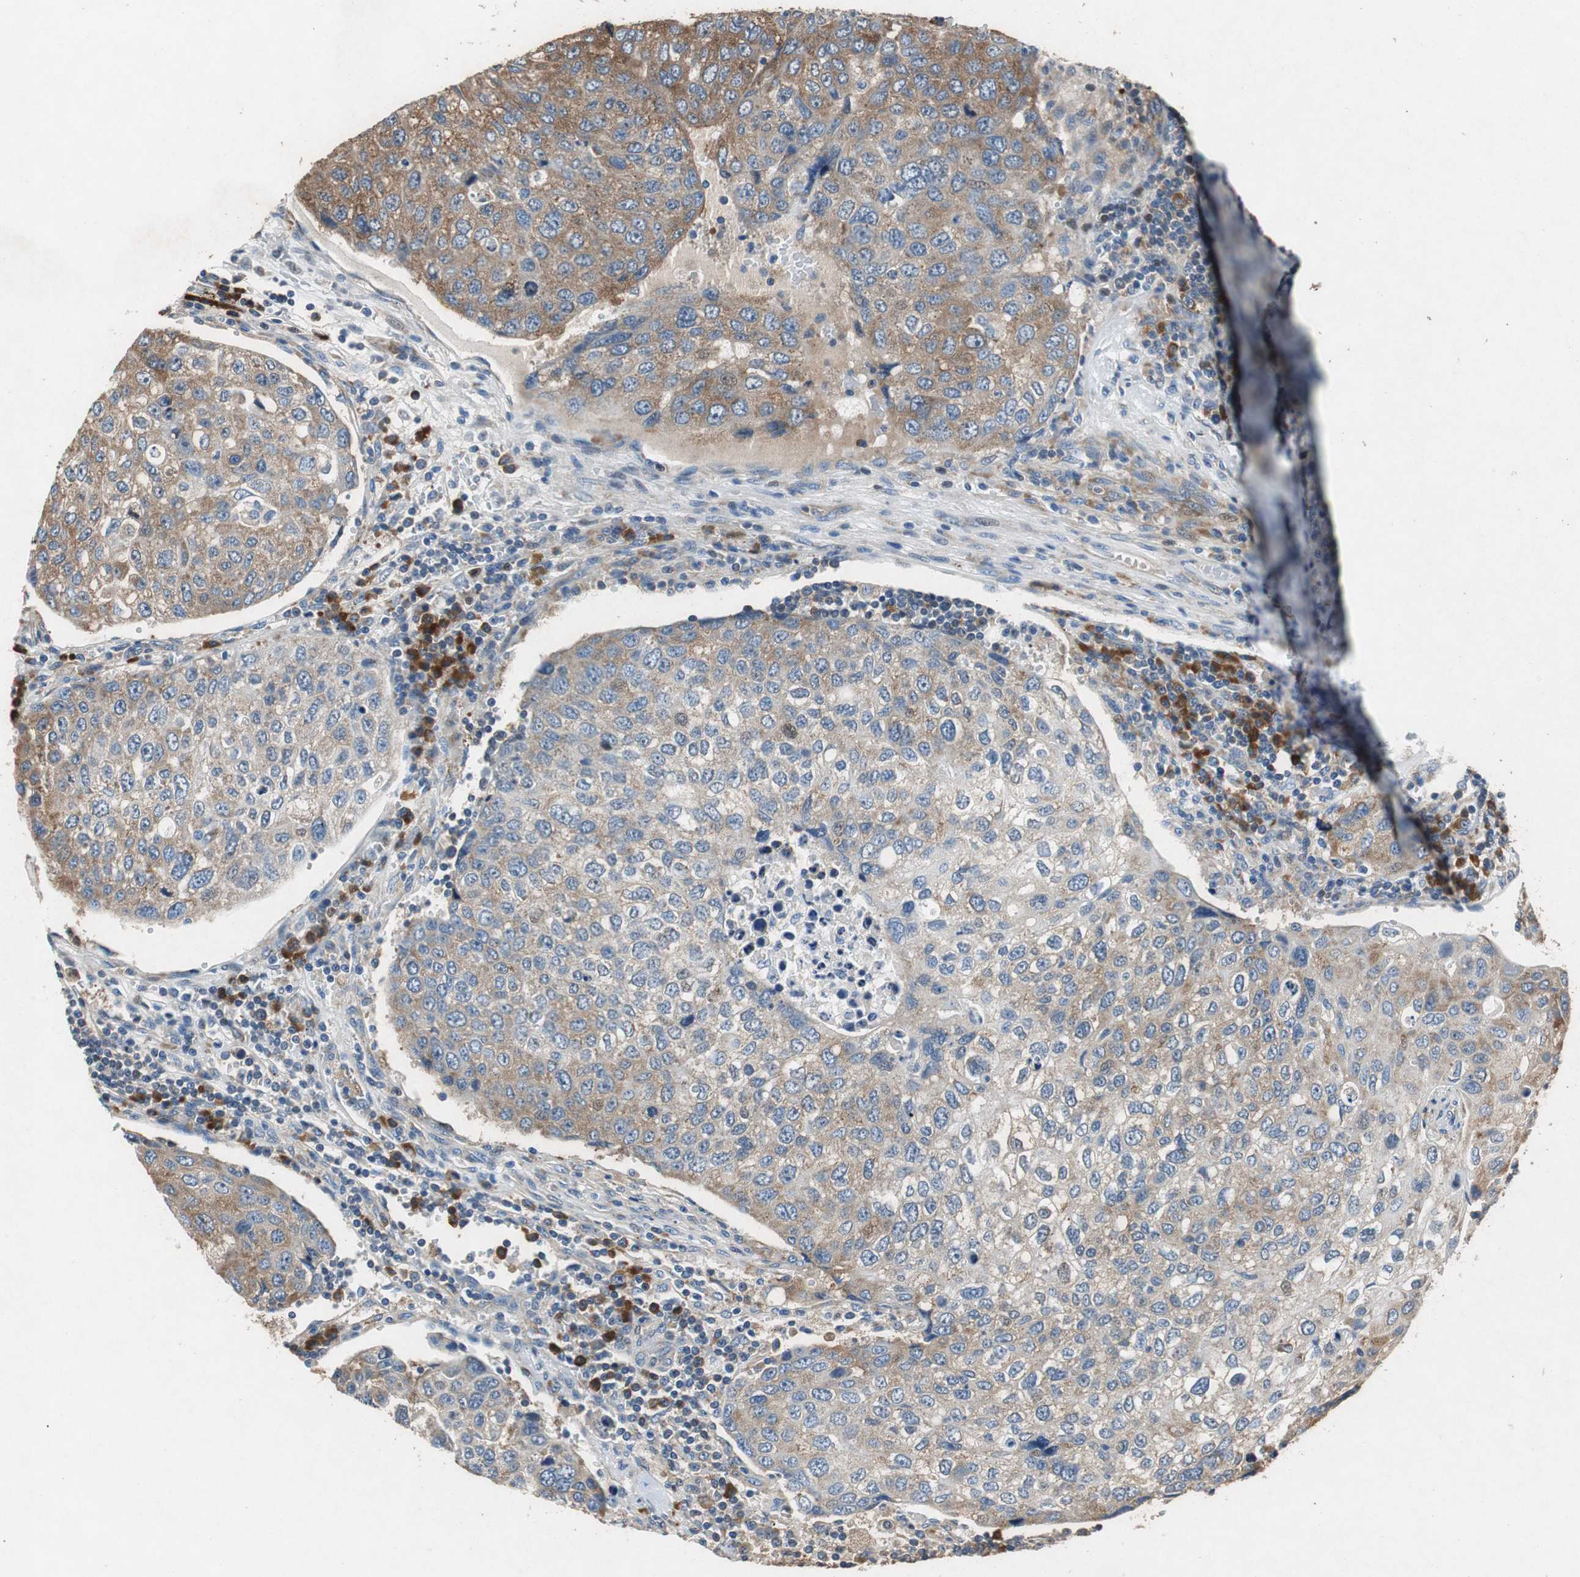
{"staining": {"intensity": "weak", "quantity": ">75%", "location": "cytoplasmic/membranous"}, "tissue": "urothelial cancer", "cell_type": "Tumor cells", "image_type": "cancer", "snomed": [{"axis": "morphology", "description": "Urothelial carcinoma, High grade"}, {"axis": "topography", "description": "Lymph node"}, {"axis": "topography", "description": "Urinary bladder"}], "caption": "Immunohistochemical staining of urothelial carcinoma (high-grade) exhibits low levels of weak cytoplasmic/membranous staining in about >75% of tumor cells. (DAB IHC with brightfield microscopy, high magnification).", "gene": "RPL35", "patient": {"sex": "male", "age": 51}}